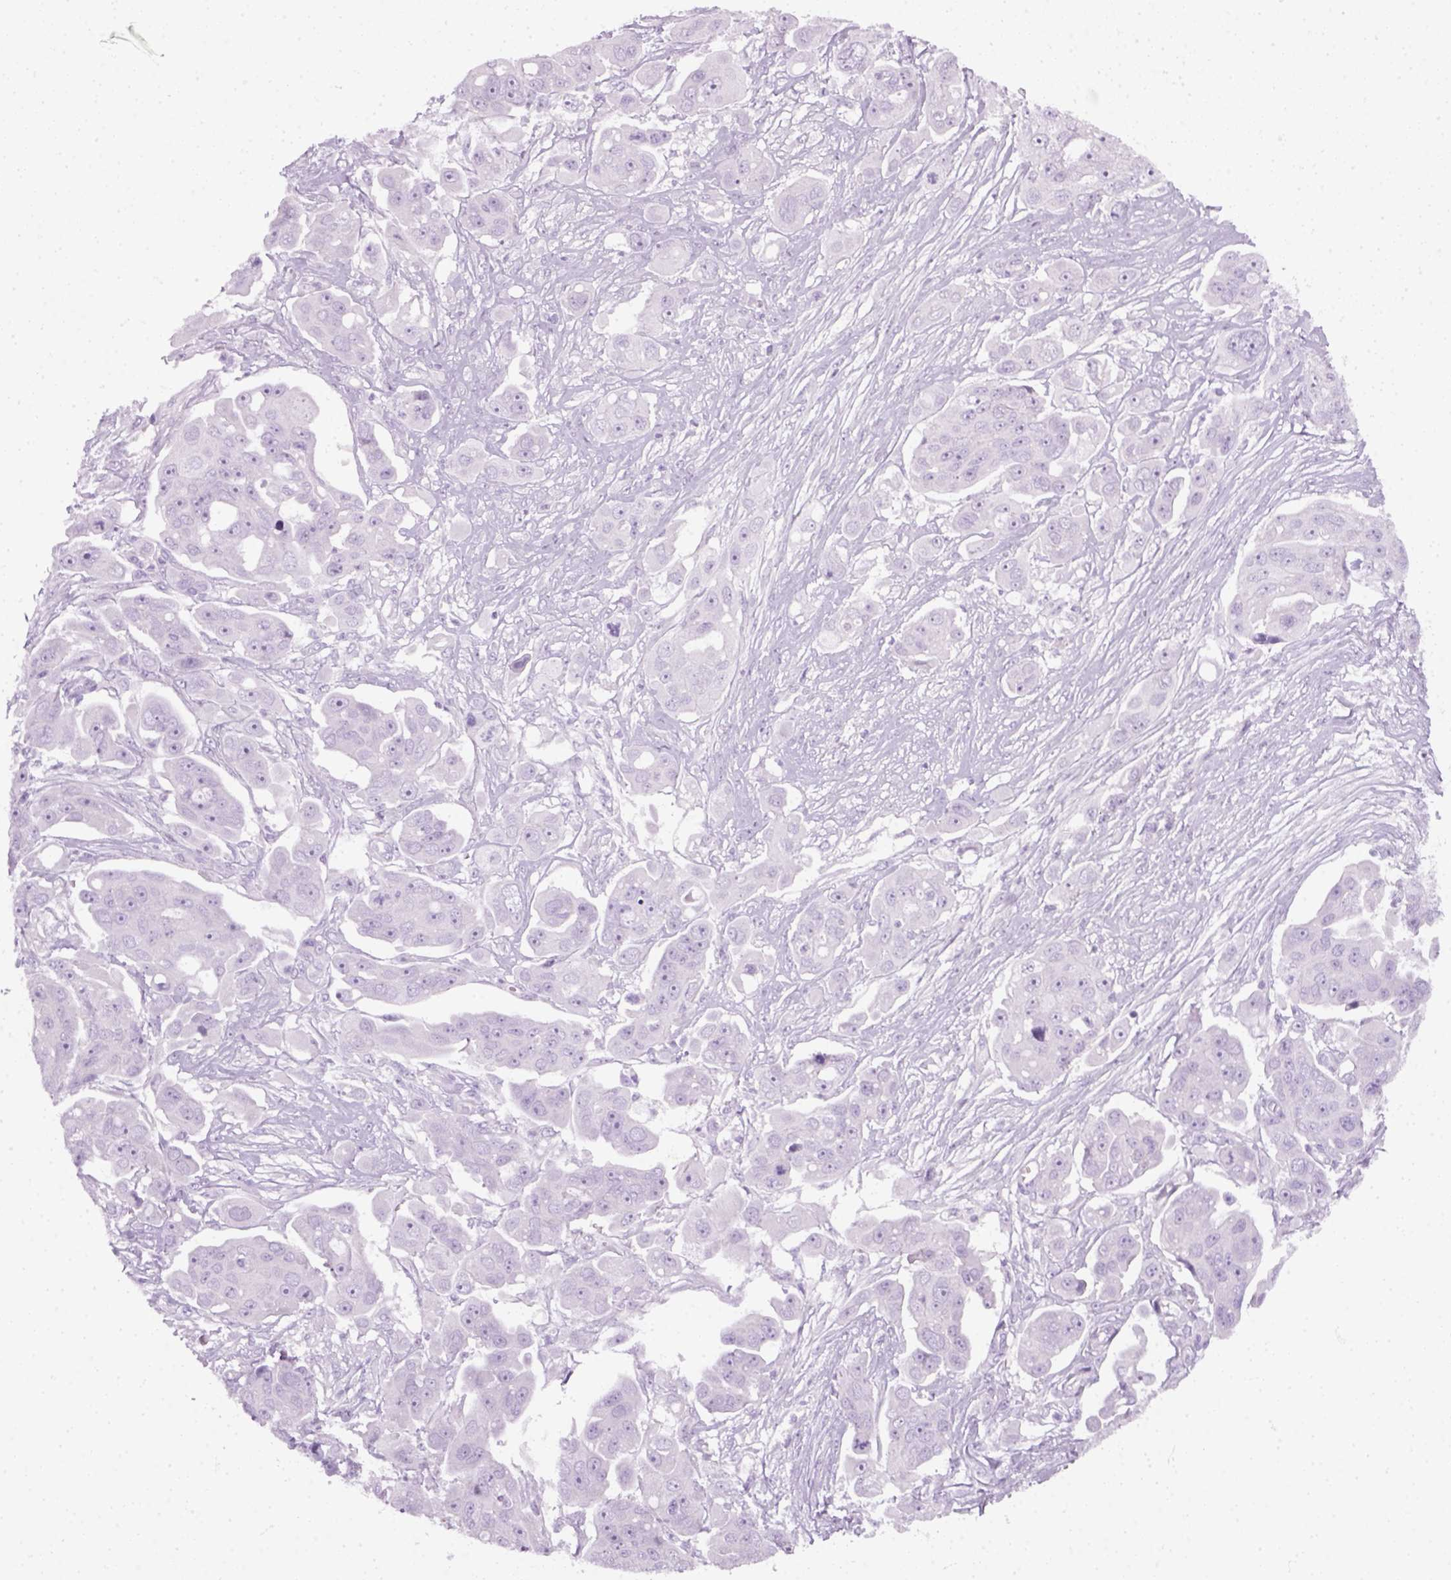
{"staining": {"intensity": "negative", "quantity": "none", "location": "none"}, "tissue": "ovarian cancer", "cell_type": "Tumor cells", "image_type": "cancer", "snomed": [{"axis": "morphology", "description": "Carcinoma, endometroid"}, {"axis": "topography", "description": "Ovary"}], "caption": "The photomicrograph exhibits no staining of tumor cells in ovarian cancer (endometroid carcinoma).", "gene": "SLC12A5", "patient": {"sex": "female", "age": 70}}